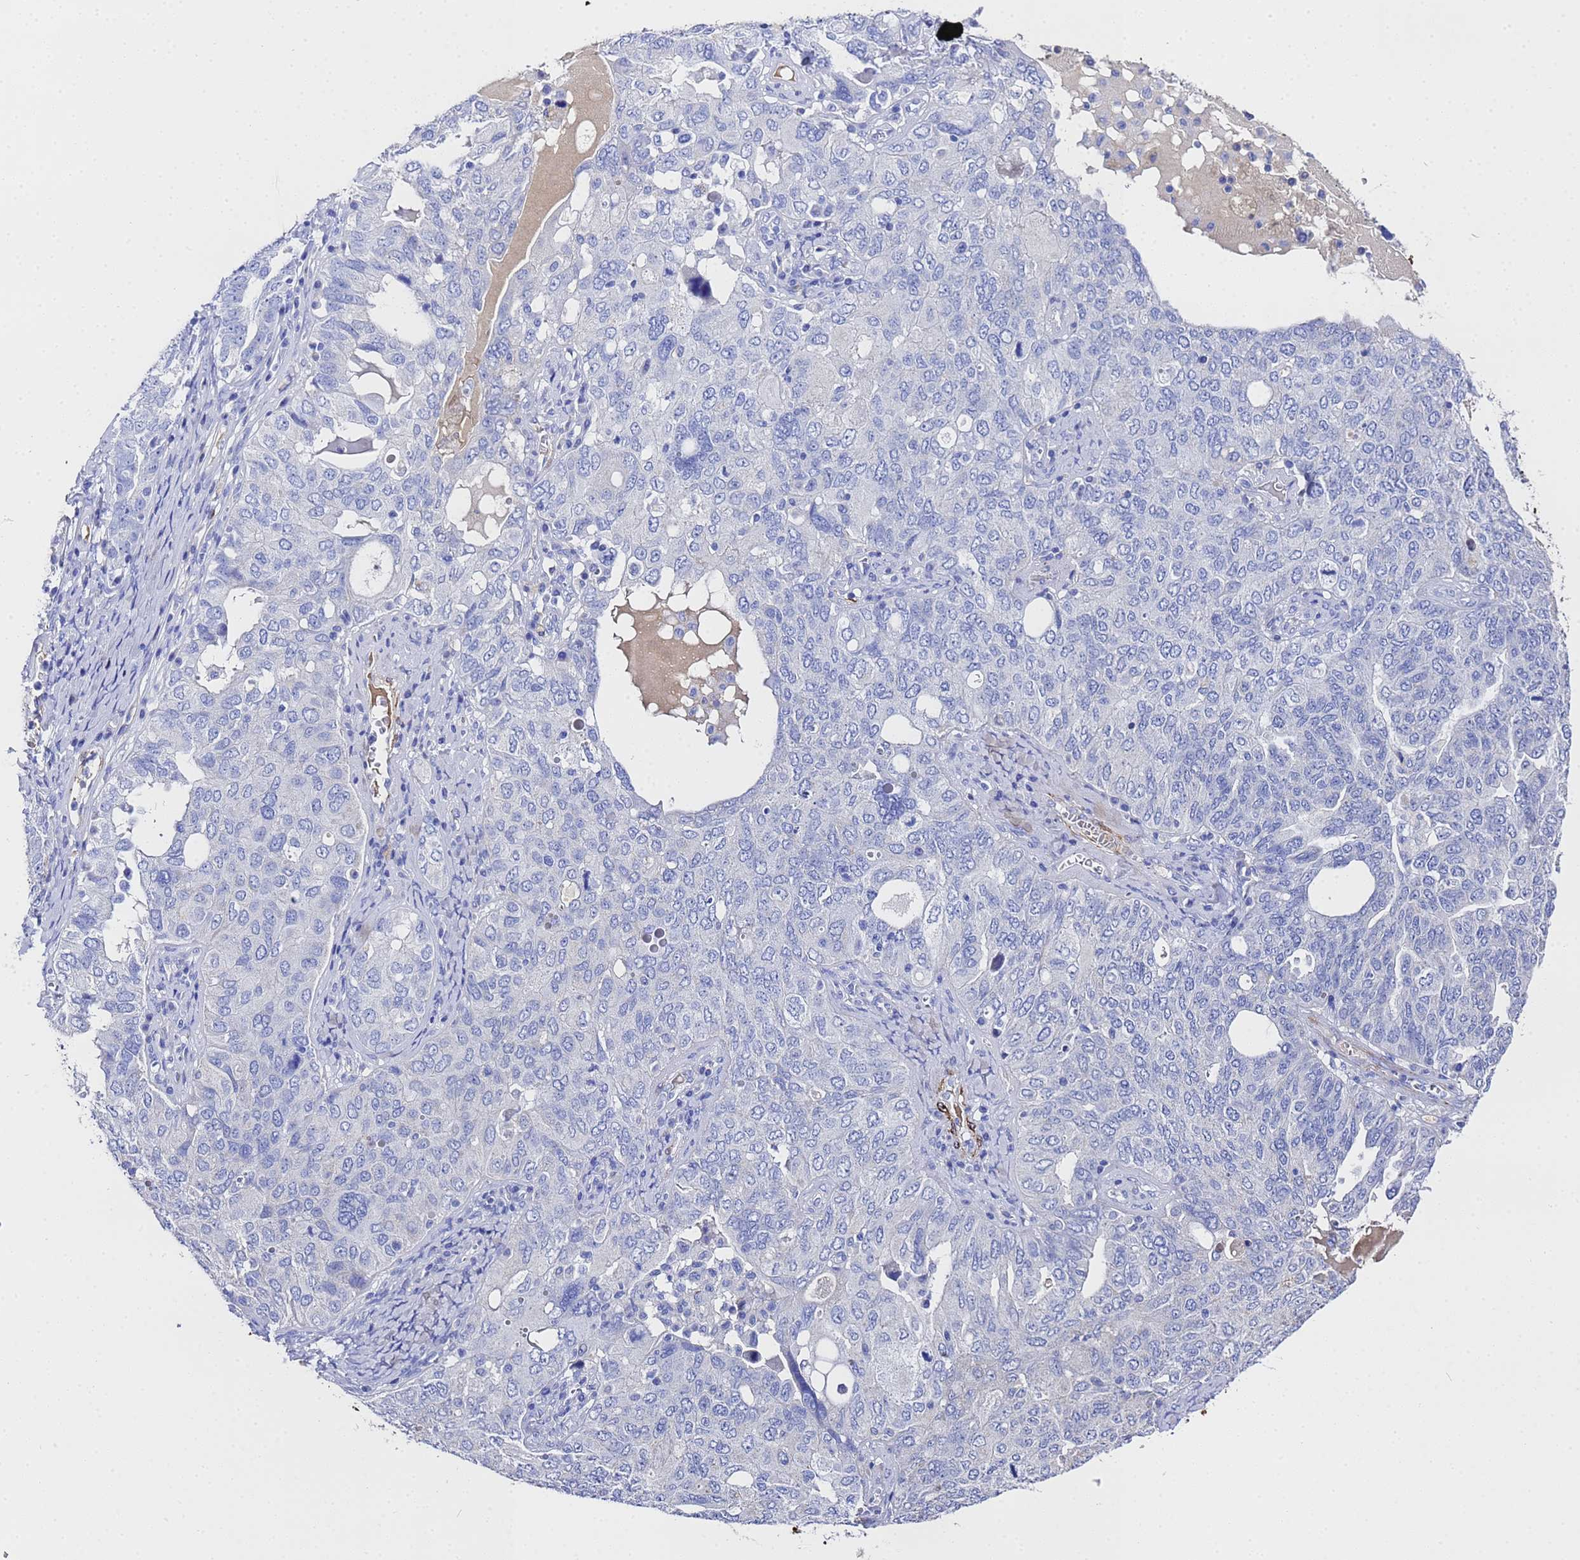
{"staining": {"intensity": "negative", "quantity": "none", "location": "none"}, "tissue": "ovarian cancer", "cell_type": "Tumor cells", "image_type": "cancer", "snomed": [{"axis": "morphology", "description": "Carcinoma, endometroid"}, {"axis": "topography", "description": "Ovary"}], "caption": "Immunohistochemistry (IHC) of human endometroid carcinoma (ovarian) exhibits no expression in tumor cells. (IHC, brightfield microscopy, high magnification).", "gene": "ADIPOQ", "patient": {"sex": "female", "age": 62}}